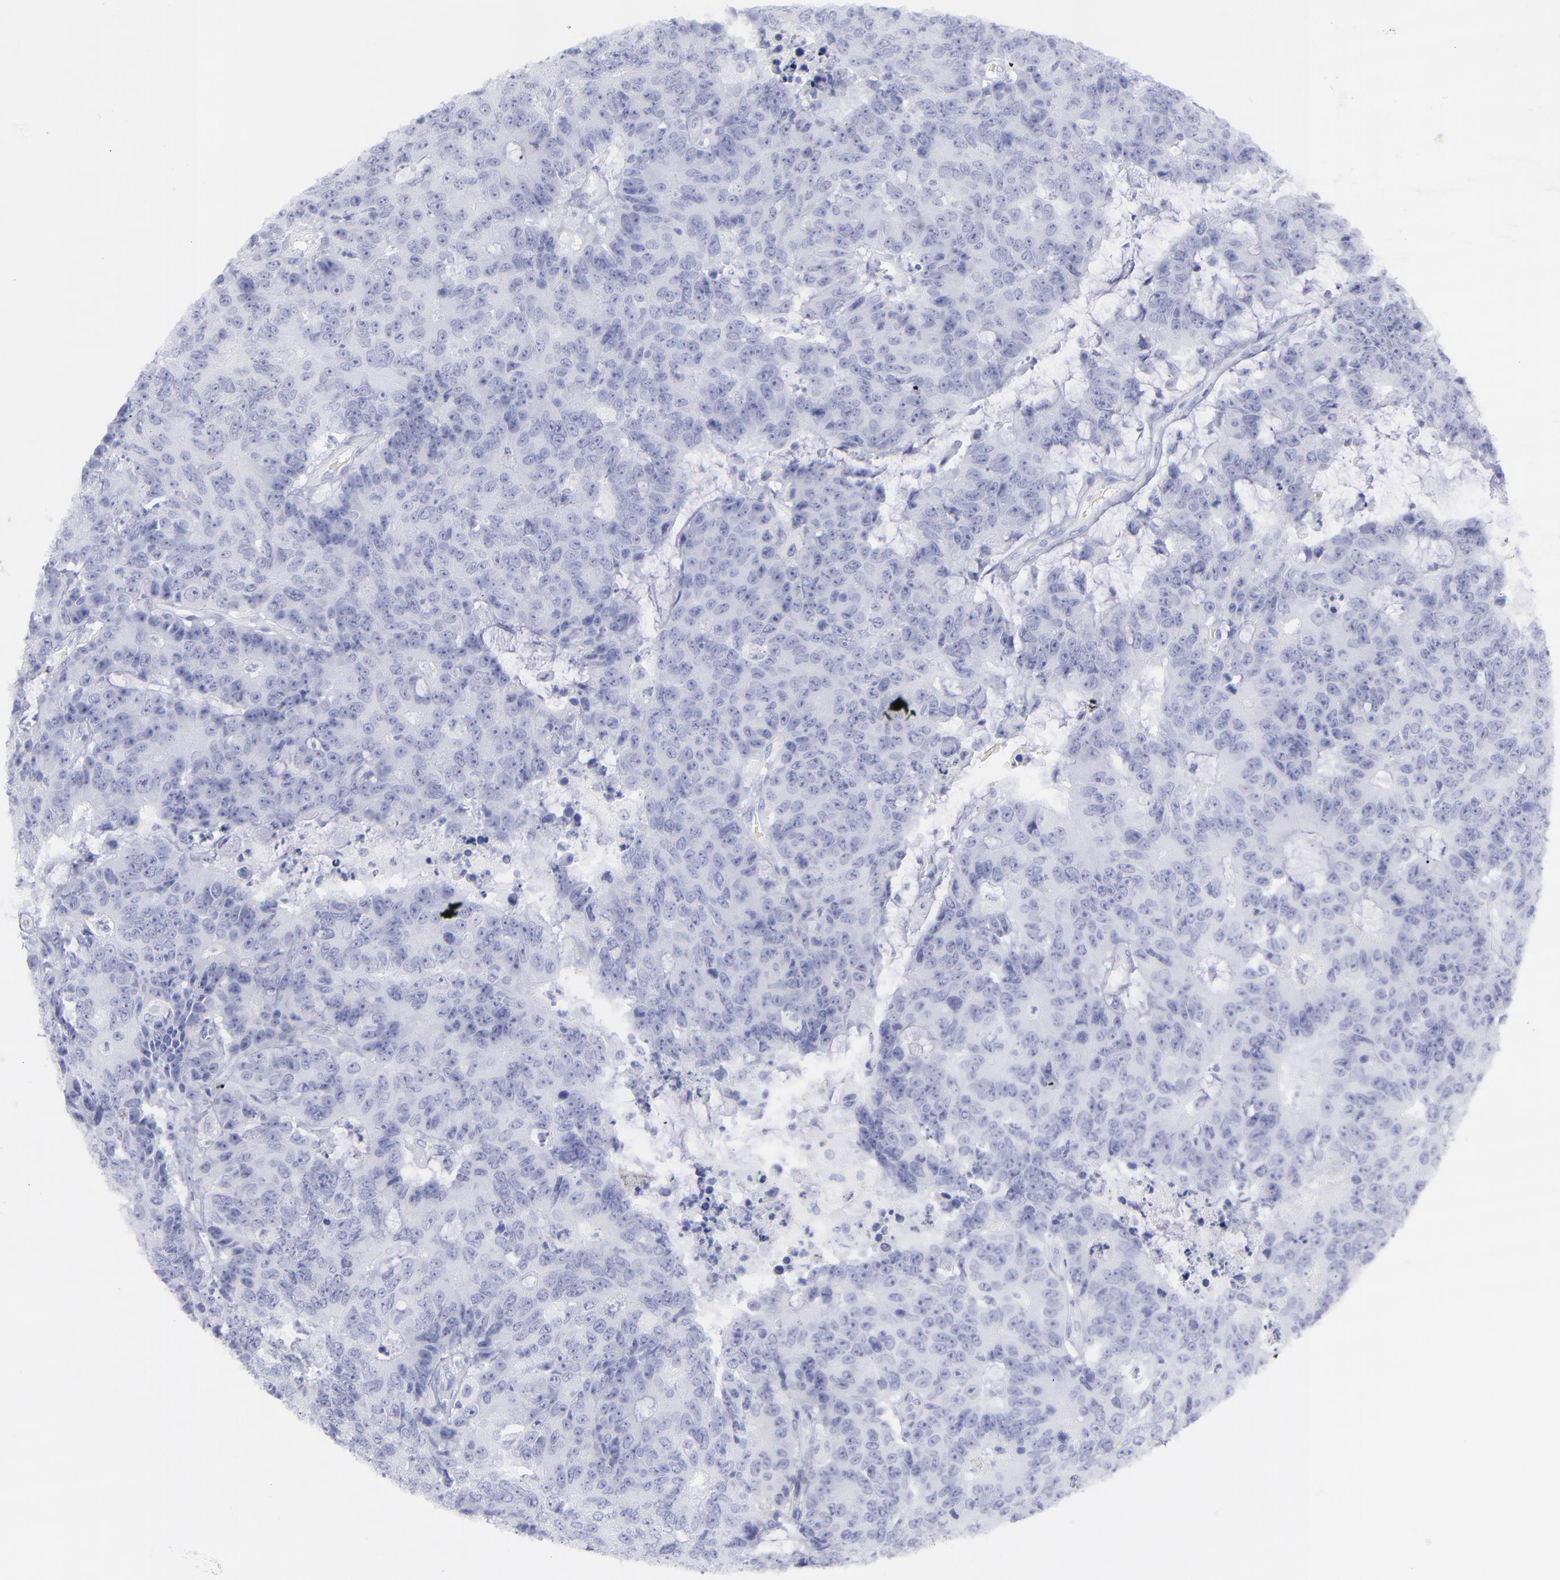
{"staining": {"intensity": "negative", "quantity": "none", "location": "none"}, "tissue": "colorectal cancer", "cell_type": "Tumor cells", "image_type": "cancer", "snomed": [{"axis": "morphology", "description": "Adenocarcinoma, NOS"}, {"axis": "topography", "description": "Colon"}], "caption": "Micrograph shows no significant protein expression in tumor cells of colorectal adenocarcinoma.", "gene": "F13B", "patient": {"sex": "female", "age": 86}}